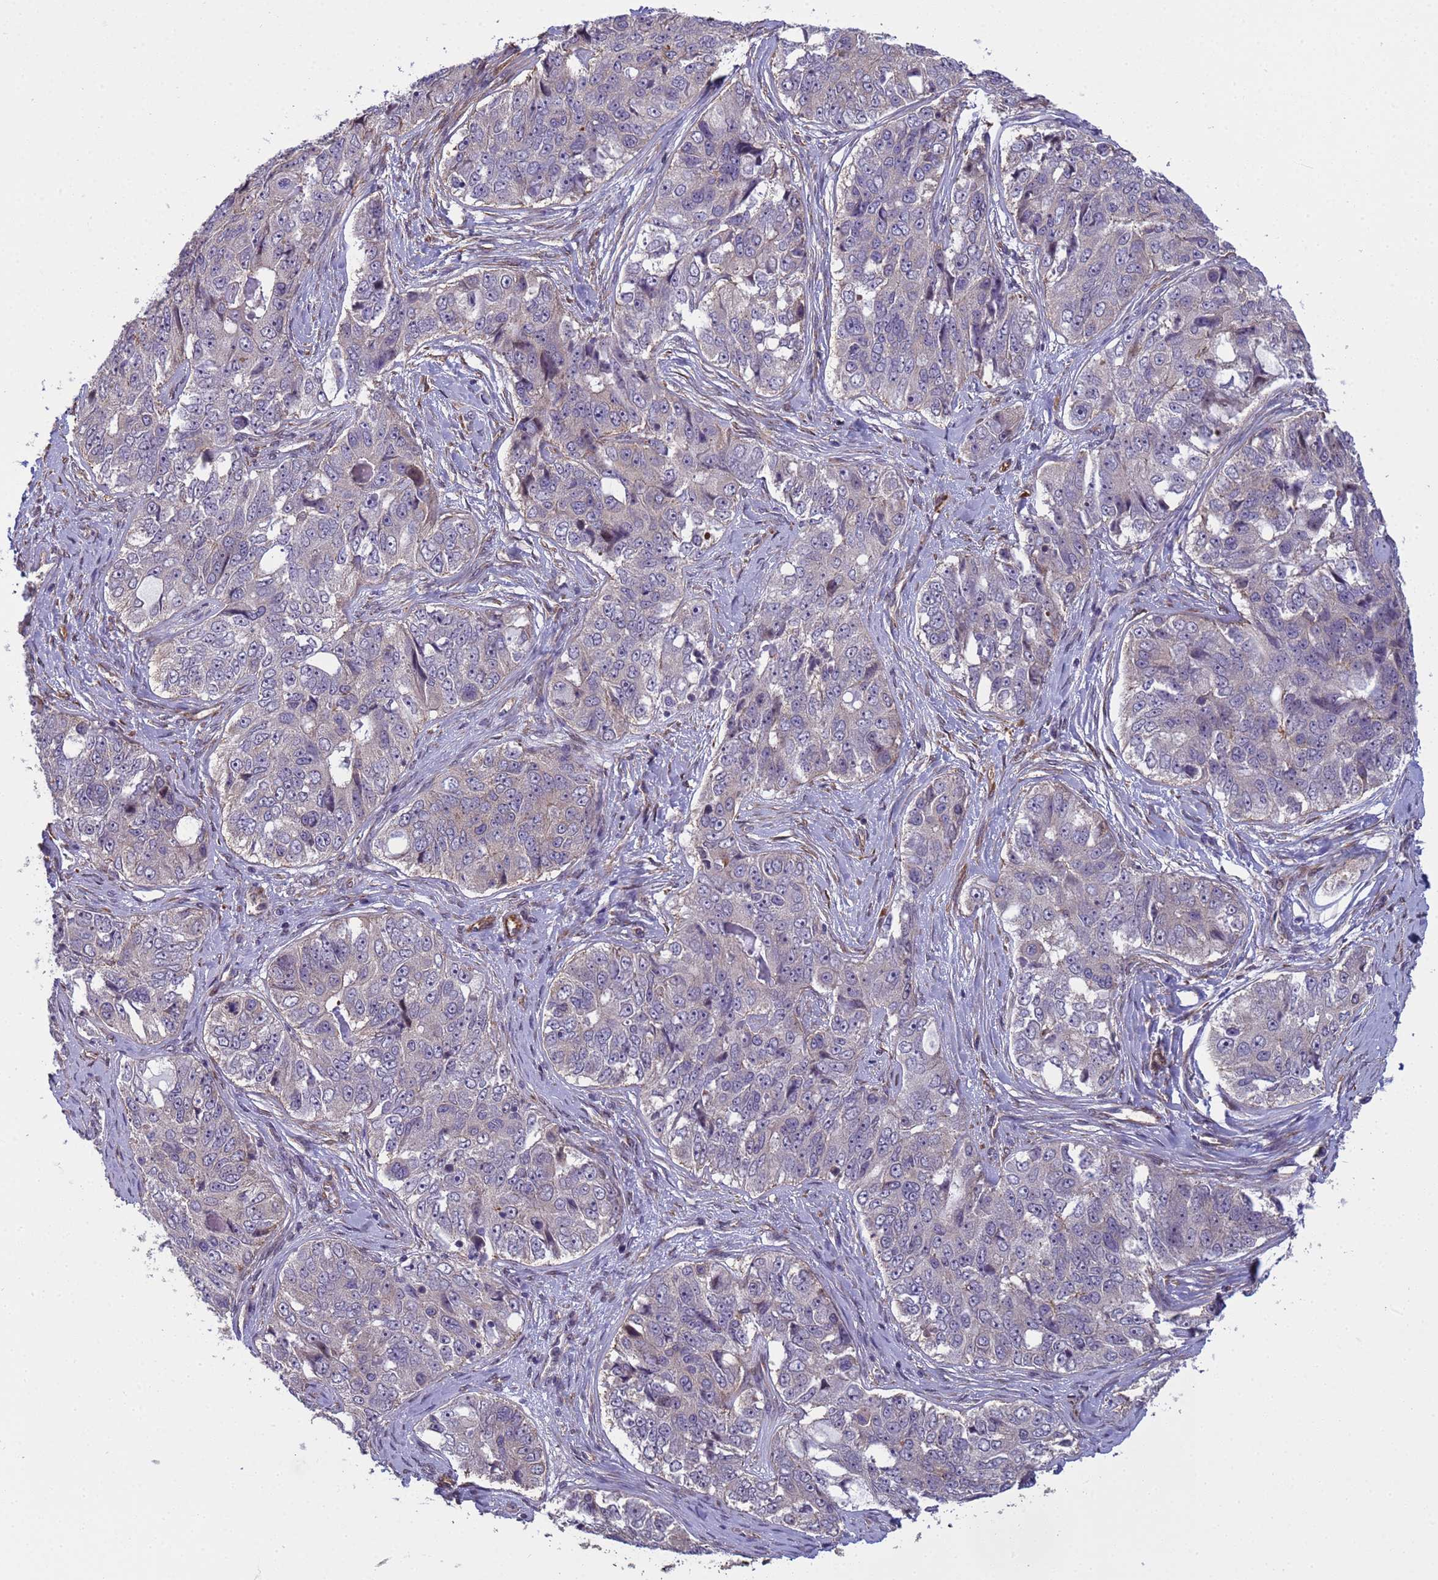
{"staining": {"intensity": "negative", "quantity": "none", "location": "none"}, "tissue": "ovarian cancer", "cell_type": "Tumor cells", "image_type": "cancer", "snomed": [{"axis": "morphology", "description": "Carcinoma, endometroid"}, {"axis": "topography", "description": "Ovary"}], "caption": "Ovarian endometroid carcinoma was stained to show a protein in brown. There is no significant expression in tumor cells. (Stains: DAB immunohistochemistry (IHC) with hematoxylin counter stain, Microscopy: brightfield microscopy at high magnification).", "gene": "ITGB4", "patient": {"sex": "female", "age": 51}}